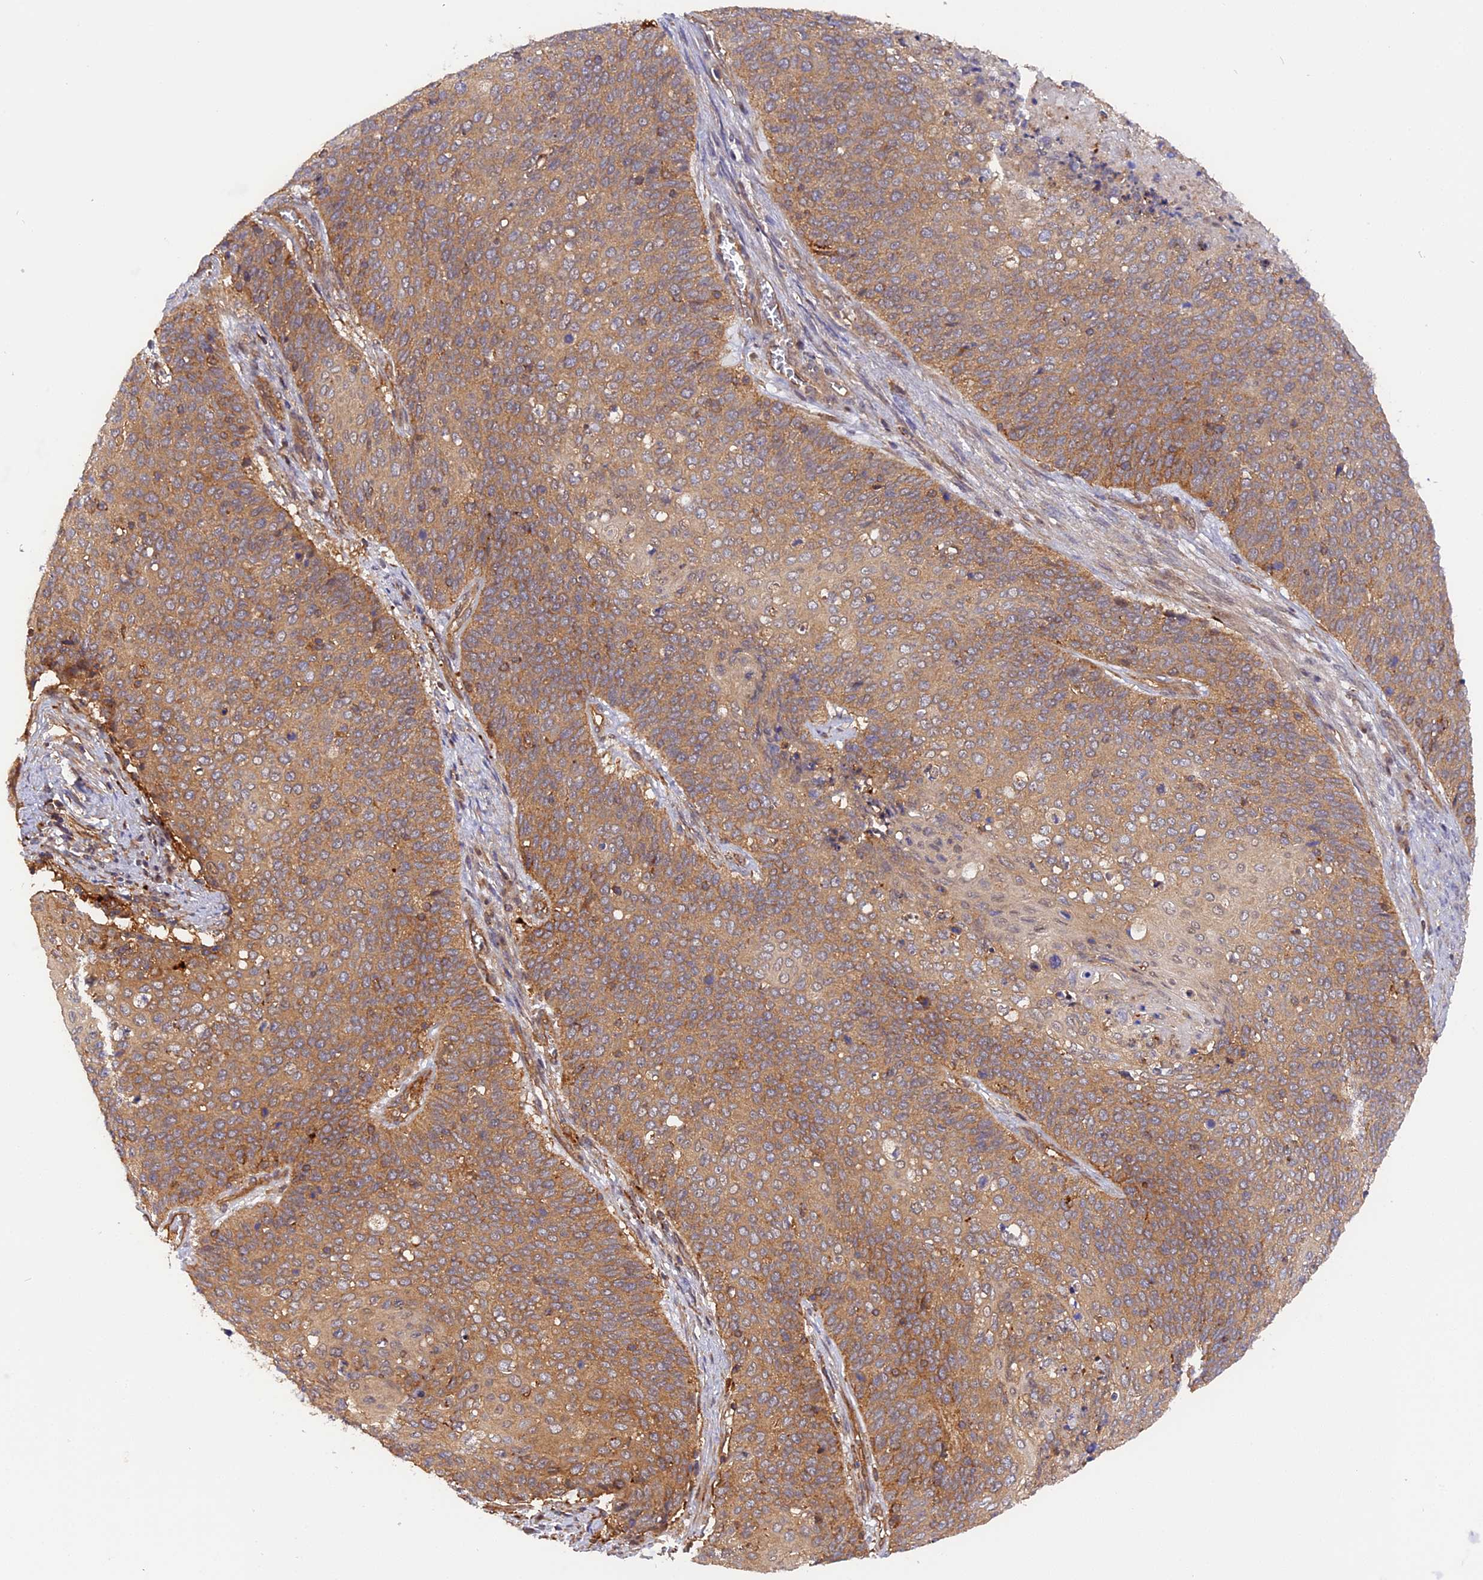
{"staining": {"intensity": "moderate", "quantity": ">75%", "location": "cytoplasmic/membranous"}, "tissue": "cervical cancer", "cell_type": "Tumor cells", "image_type": "cancer", "snomed": [{"axis": "morphology", "description": "Squamous cell carcinoma, NOS"}, {"axis": "topography", "description": "Cervix"}], "caption": "An immunohistochemistry histopathology image of neoplastic tissue is shown. Protein staining in brown labels moderate cytoplasmic/membranous positivity in cervical squamous cell carcinoma within tumor cells.", "gene": "C5orf22", "patient": {"sex": "female", "age": 39}}